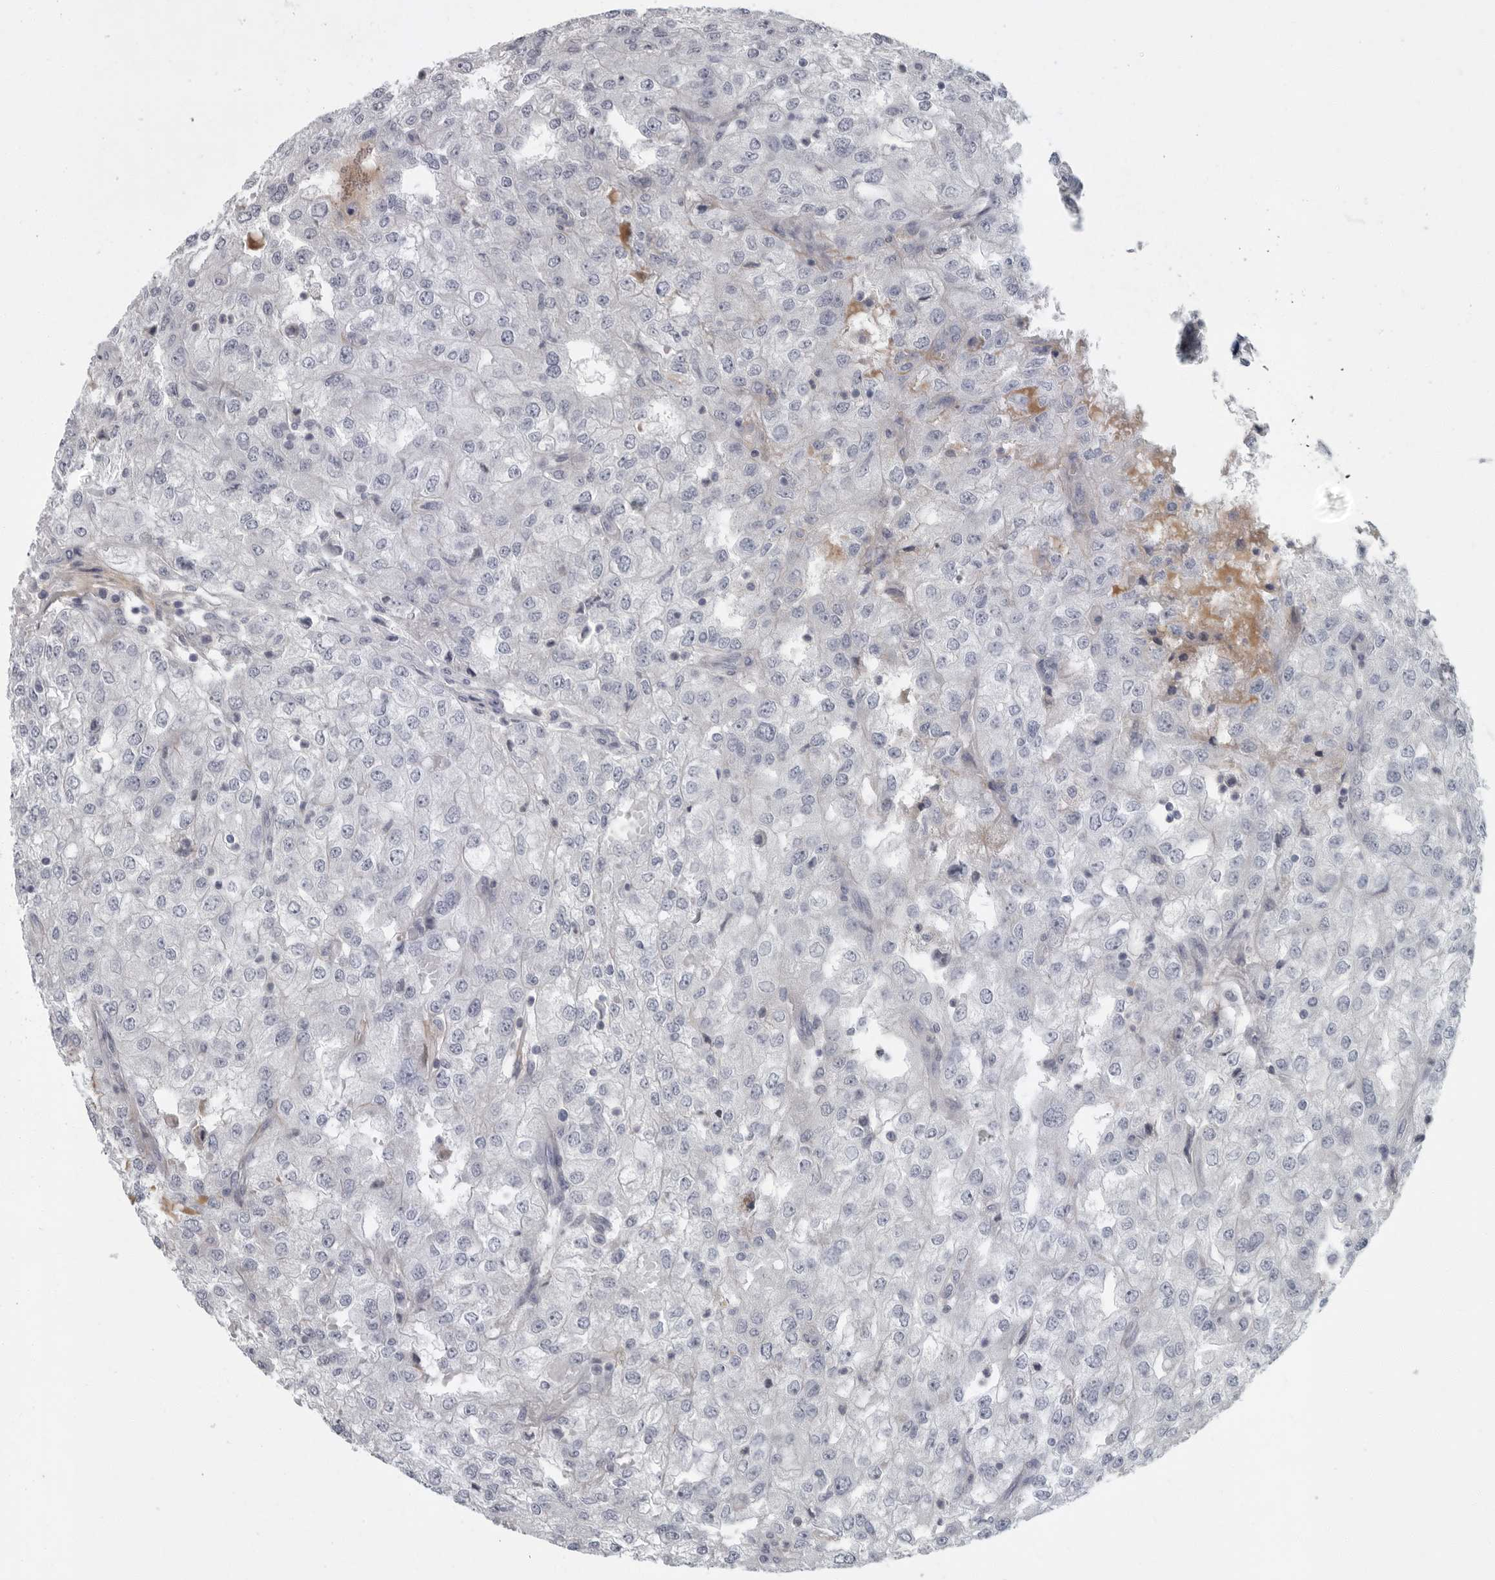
{"staining": {"intensity": "negative", "quantity": "none", "location": "none"}, "tissue": "renal cancer", "cell_type": "Tumor cells", "image_type": "cancer", "snomed": [{"axis": "morphology", "description": "Adenocarcinoma, NOS"}, {"axis": "topography", "description": "Kidney"}], "caption": "The IHC micrograph has no significant expression in tumor cells of renal cancer tissue.", "gene": "SLC25A39", "patient": {"sex": "female", "age": 54}}